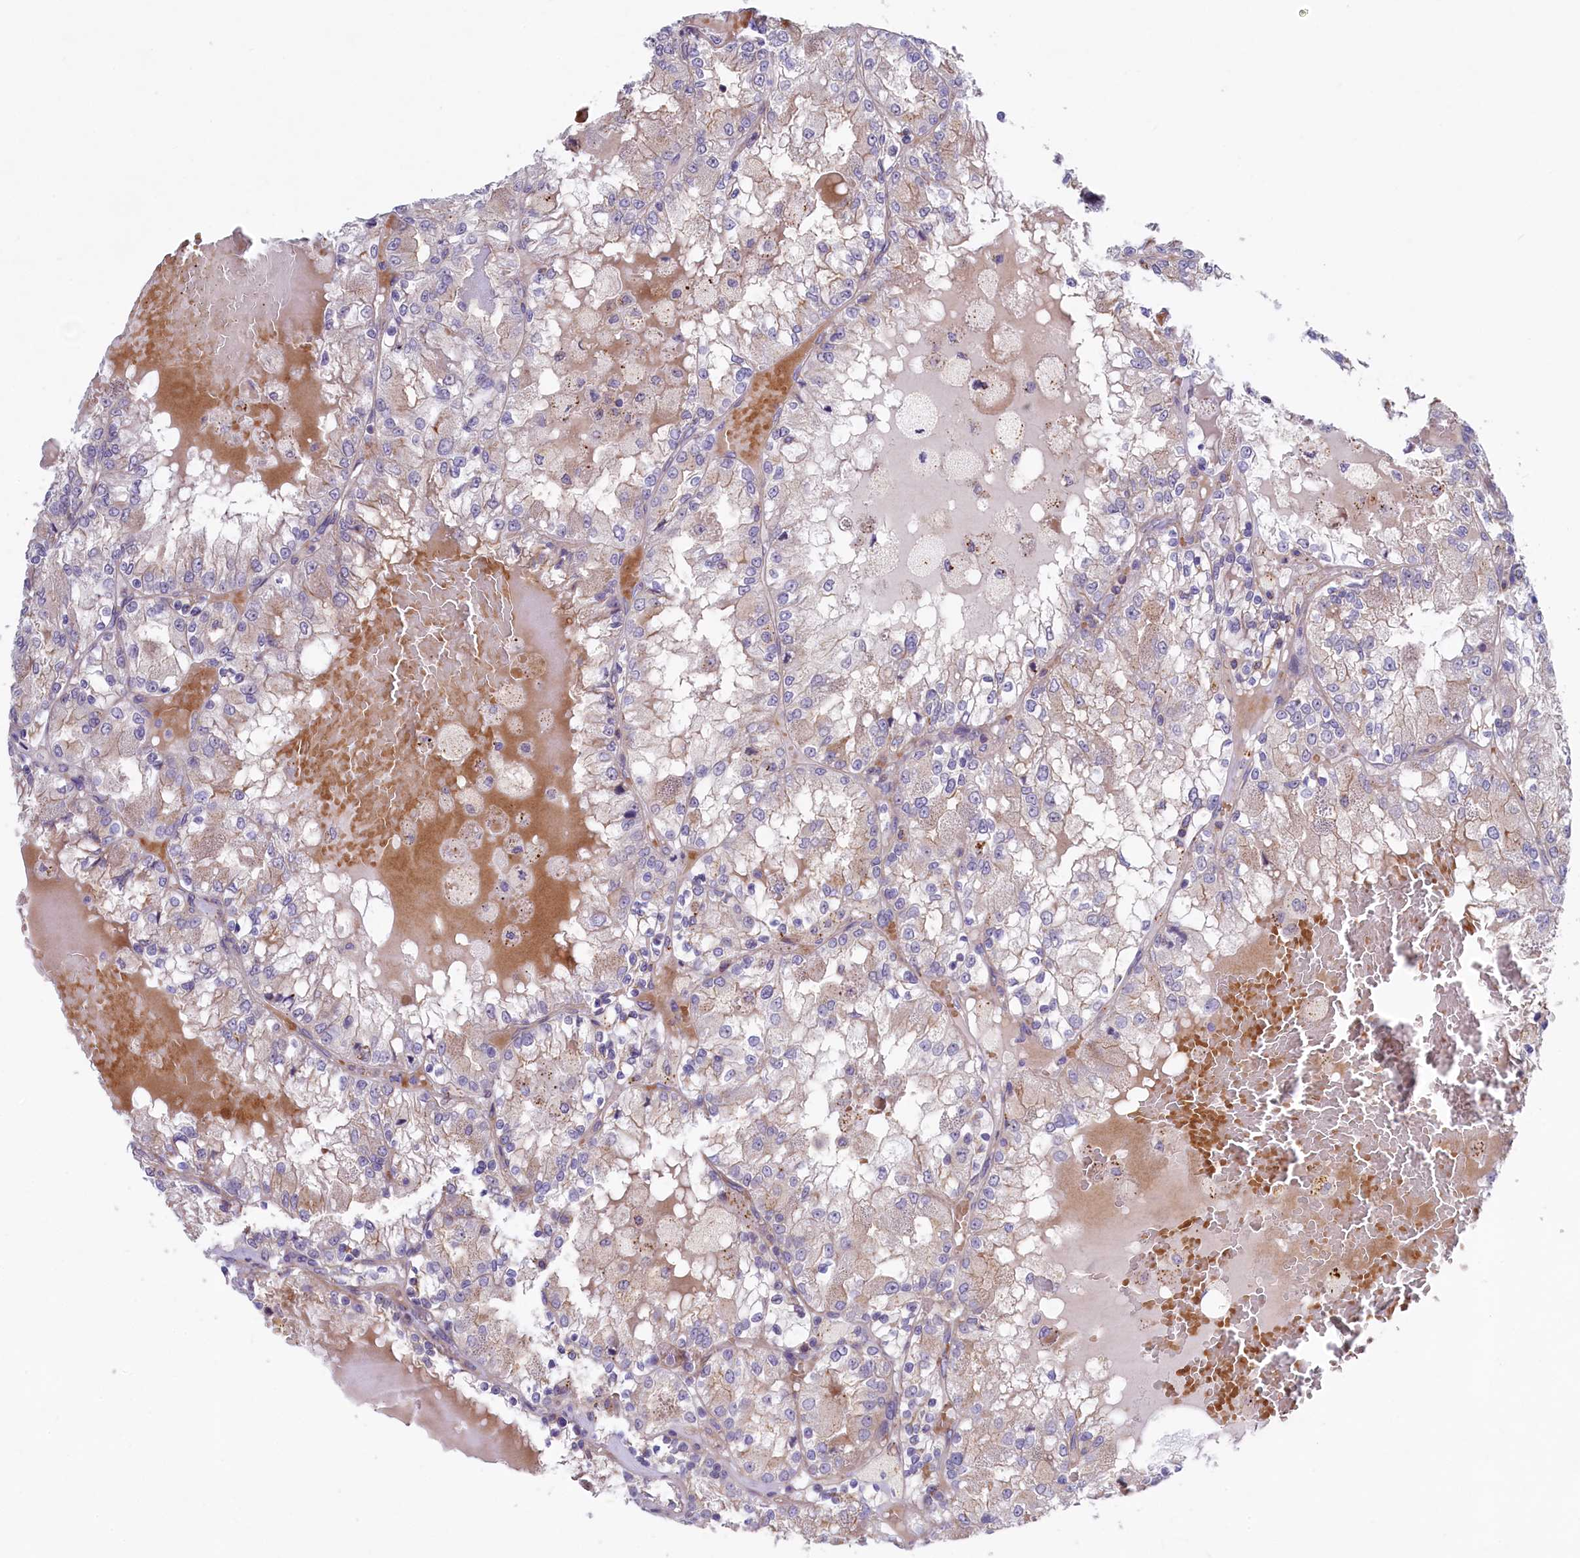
{"staining": {"intensity": "weak", "quantity": "25%-75%", "location": "cytoplasmic/membranous"}, "tissue": "renal cancer", "cell_type": "Tumor cells", "image_type": "cancer", "snomed": [{"axis": "morphology", "description": "Adenocarcinoma, NOS"}, {"axis": "topography", "description": "Kidney"}], "caption": "This is a photomicrograph of immunohistochemistry (IHC) staining of adenocarcinoma (renal), which shows weak expression in the cytoplasmic/membranous of tumor cells.", "gene": "HYKK", "patient": {"sex": "female", "age": 56}}